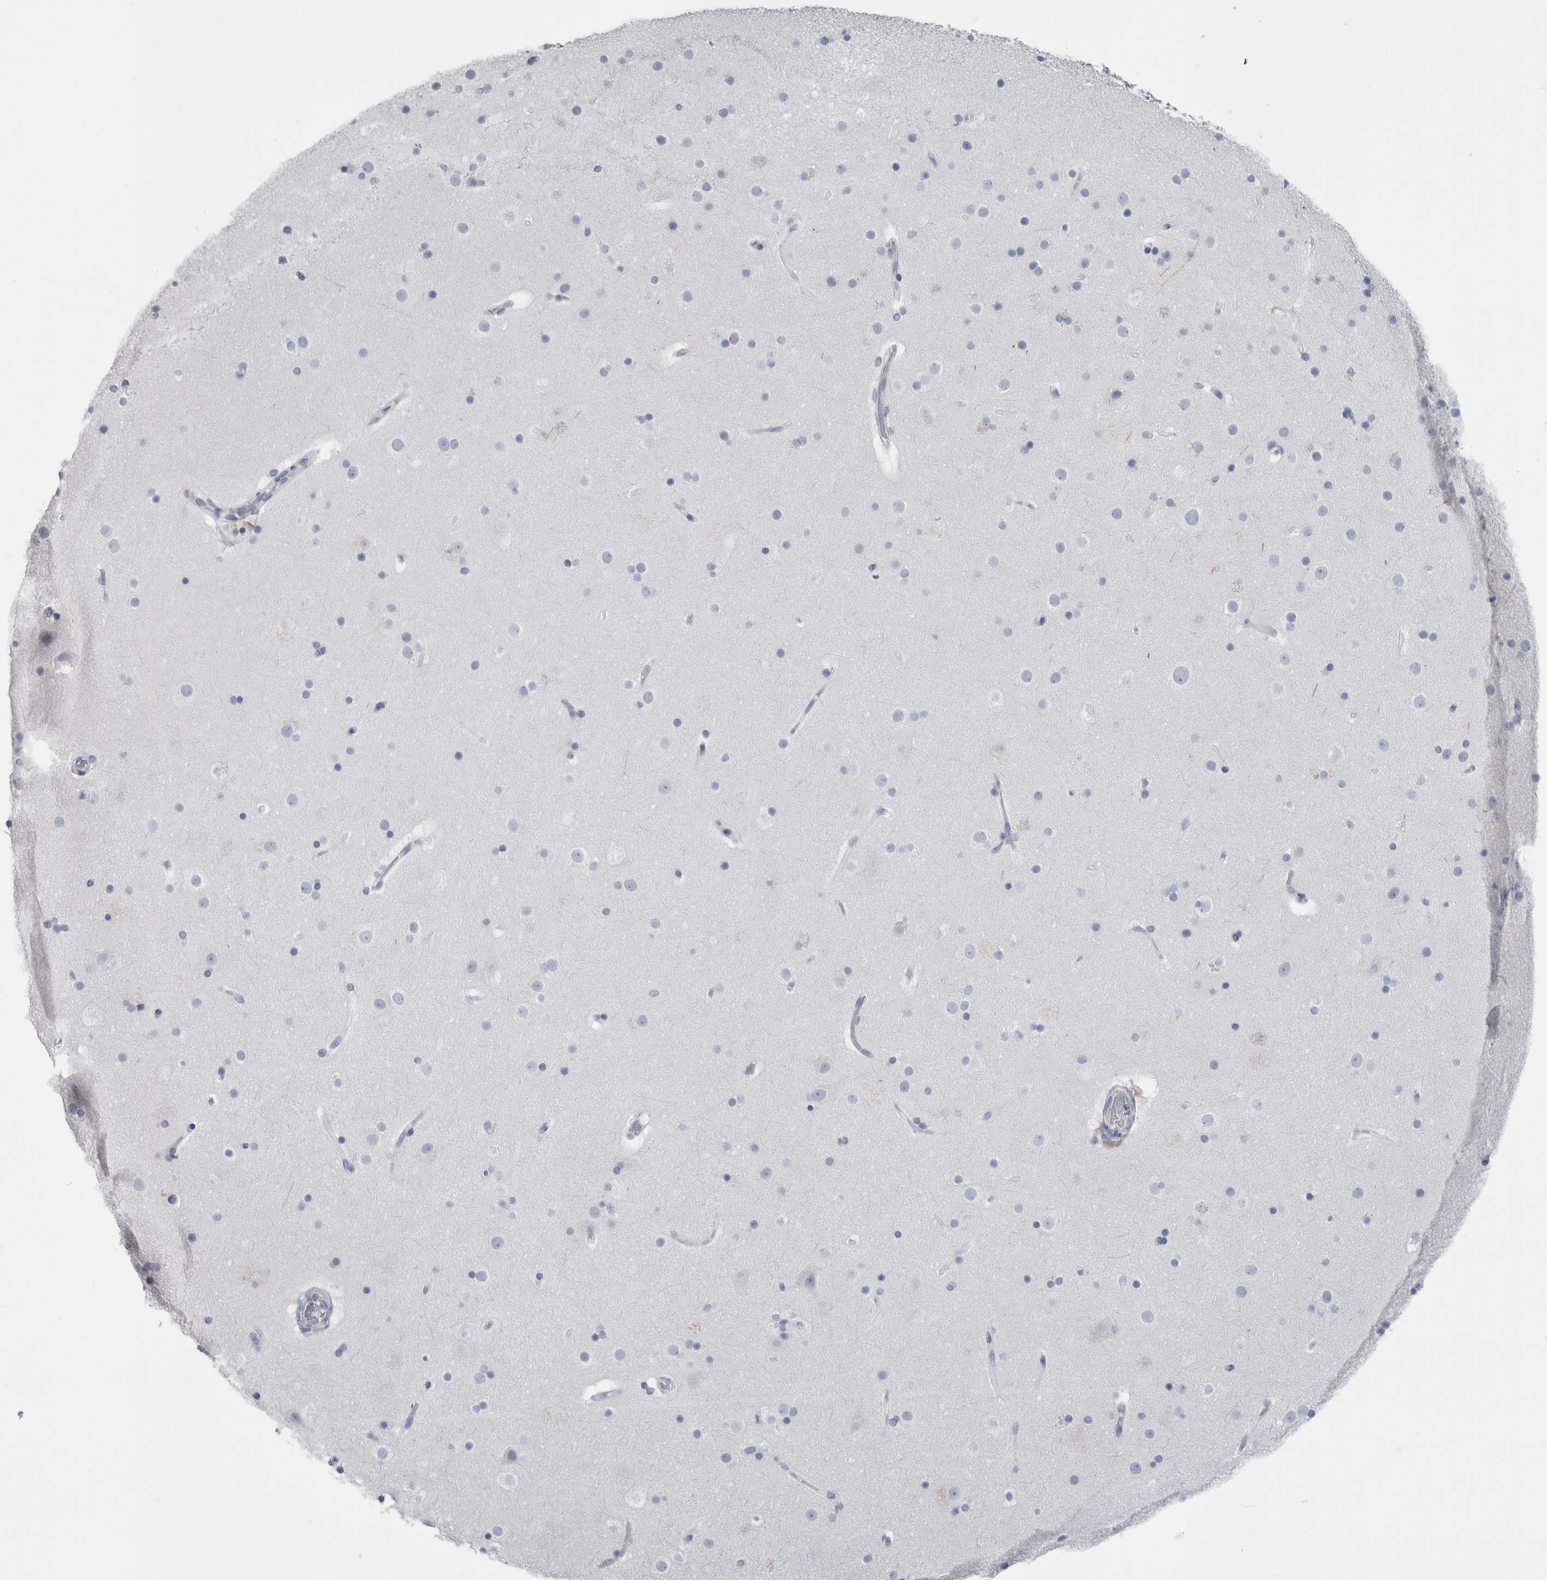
{"staining": {"intensity": "negative", "quantity": "none", "location": "none"}, "tissue": "cerebral cortex", "cell_type": "Endothelial cells", "image_type": "normal", "snomed": [{"axis": "morphology", "description": "Normal tissue, NOS"}, {"axis": "topography", "description": "Cerebral cortex"}], "caption": "IHC image of benign cerebral cortex: cerebral cortex stained with DAB reveals no significant protein positivity in endothelial cells. (DAB (3,3'-diaminobenzidine) immunohistochemistry (IHC) visualized using brightfield microscopy, high magnification).", "gene": "PTH", "patient": {"sex": "male", "age": 57}}